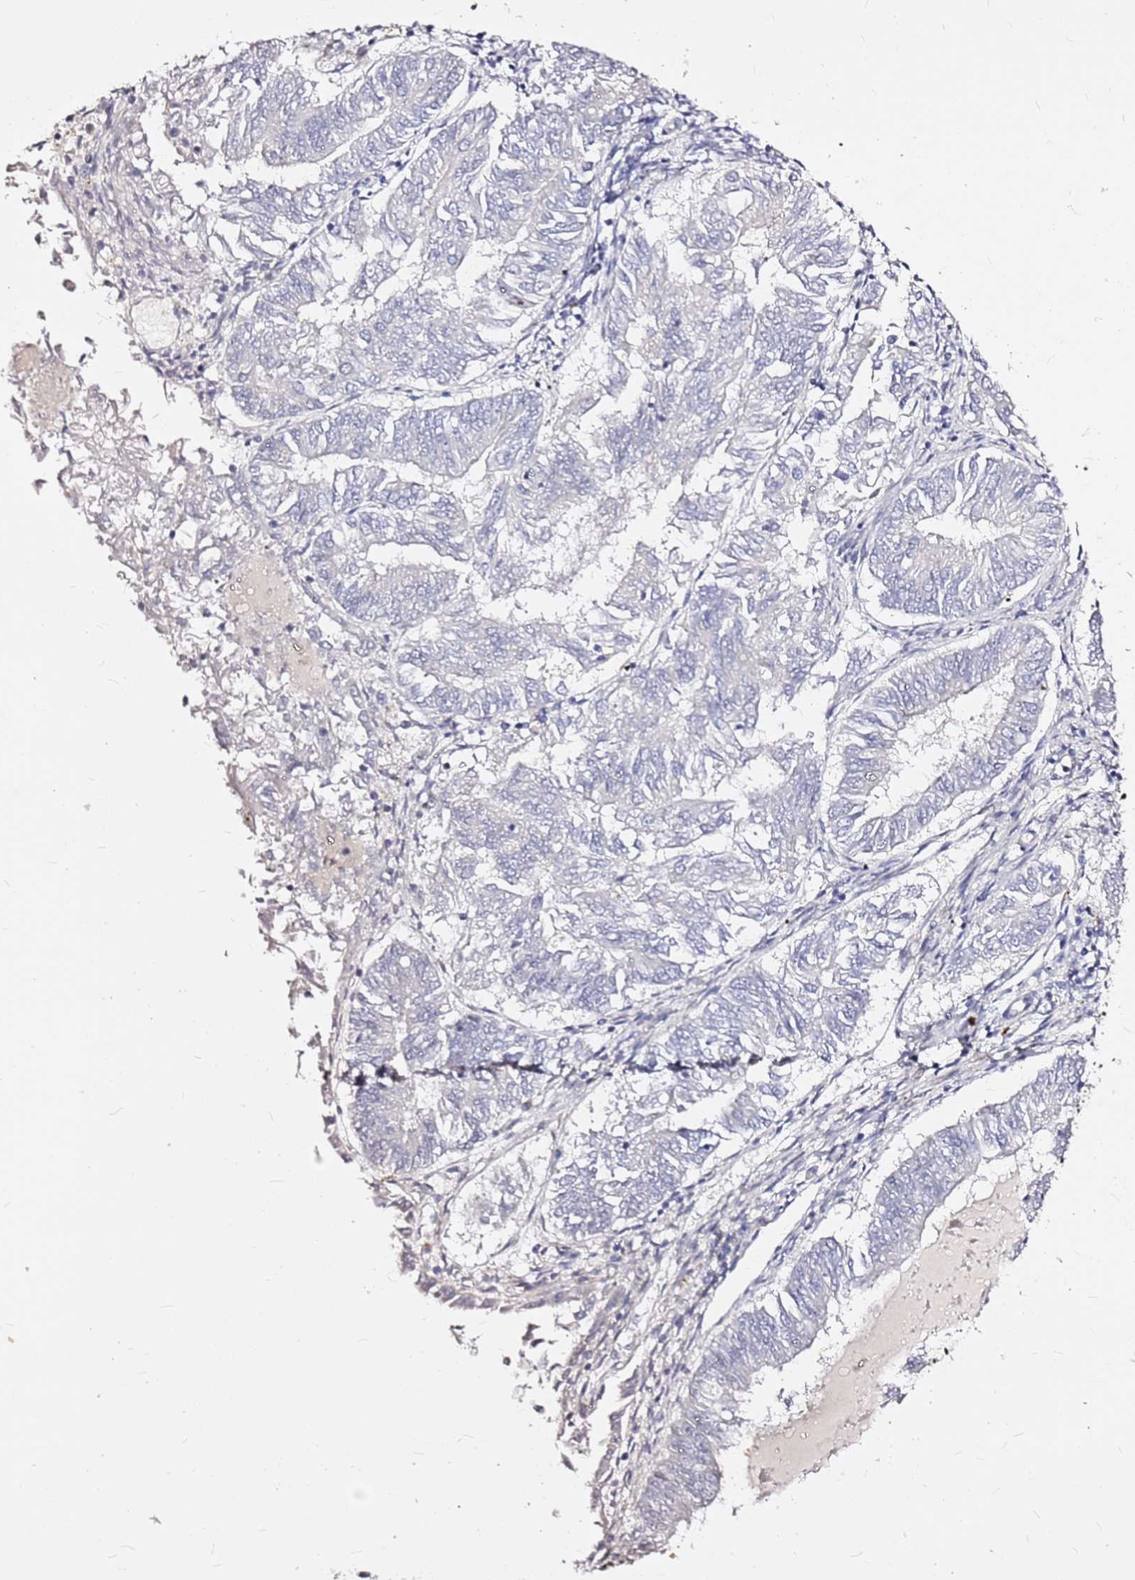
{"staining": {"intensity": "negative", "quantity": "none", "location": "none"}, "tissue": "endometrial cancer", "cell_type": "Tumor cells", "image_type": "cancer", "snomed": [{"axis": "morphology", "description": "Adenocarcinoma, NOS"}, {"axis": "topography", "description": "Endometrium"}], "caption": "This is an immunohistochemistry (IHC) photomicrograph of endometrial adenocarcinoma. There is no staining in tumor cells.", "gene": "CASD1", "patient": {"sex": "female", "age": 58}}